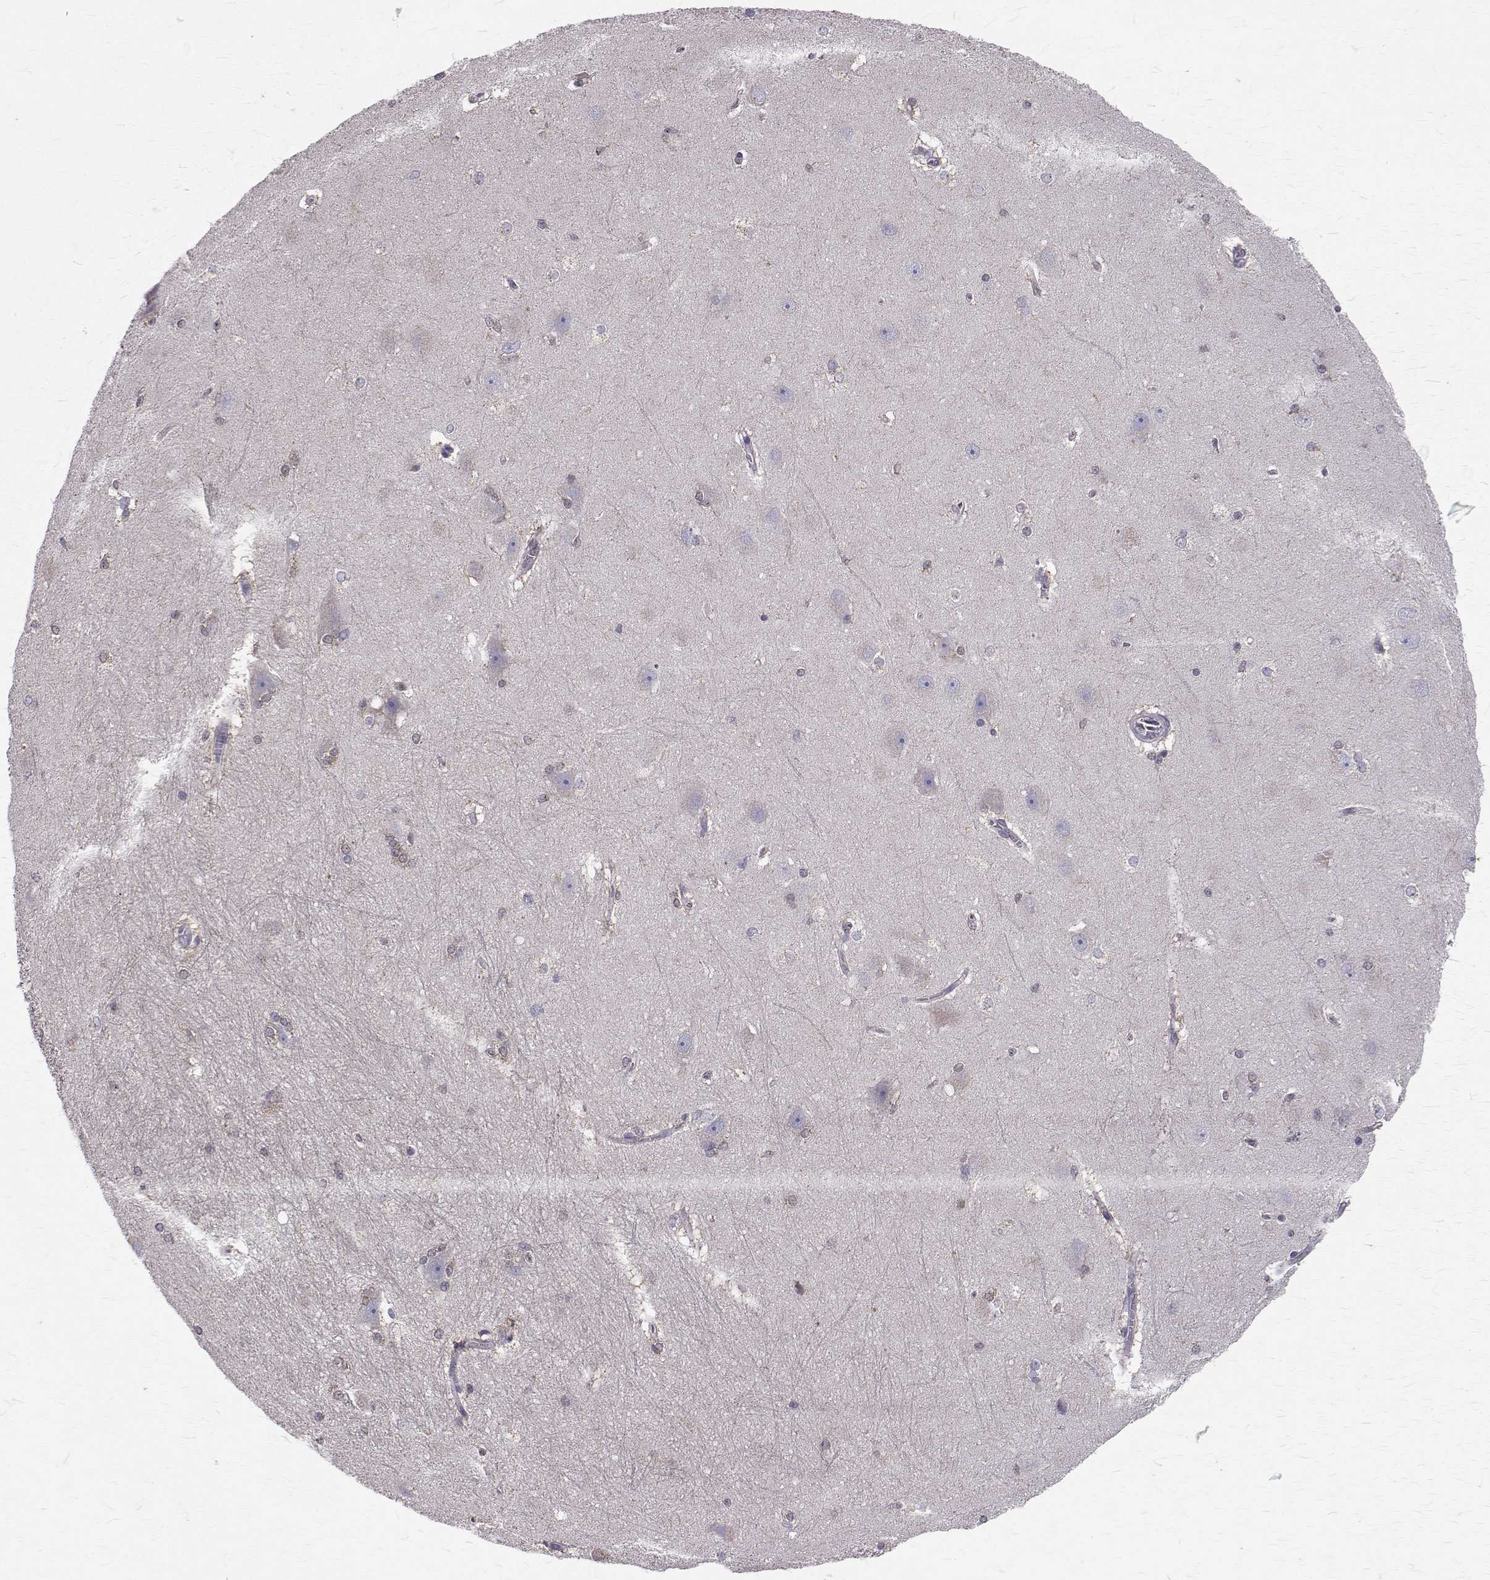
{"staining": {"intensity": "negative", "quantity": "none", "location": "none"}, "tissue": "hippocampus", "cell_type": "Glial cells", "image_type": "normal", "snomed": [{"axis": "morphology", "description": "Normal tissue, NOS"}, {"axis": "topography", "description": "Cerebral cortex"}, {"axis": "topography", "description": "Hippocampus"}], "caption": "This is a image of immunohistochemistry (IHC) staining of normal hippocampus, which shows no staining in glial cells.", "gene": "CCDC89", "patient": {"sex": "female", "age": 19}}